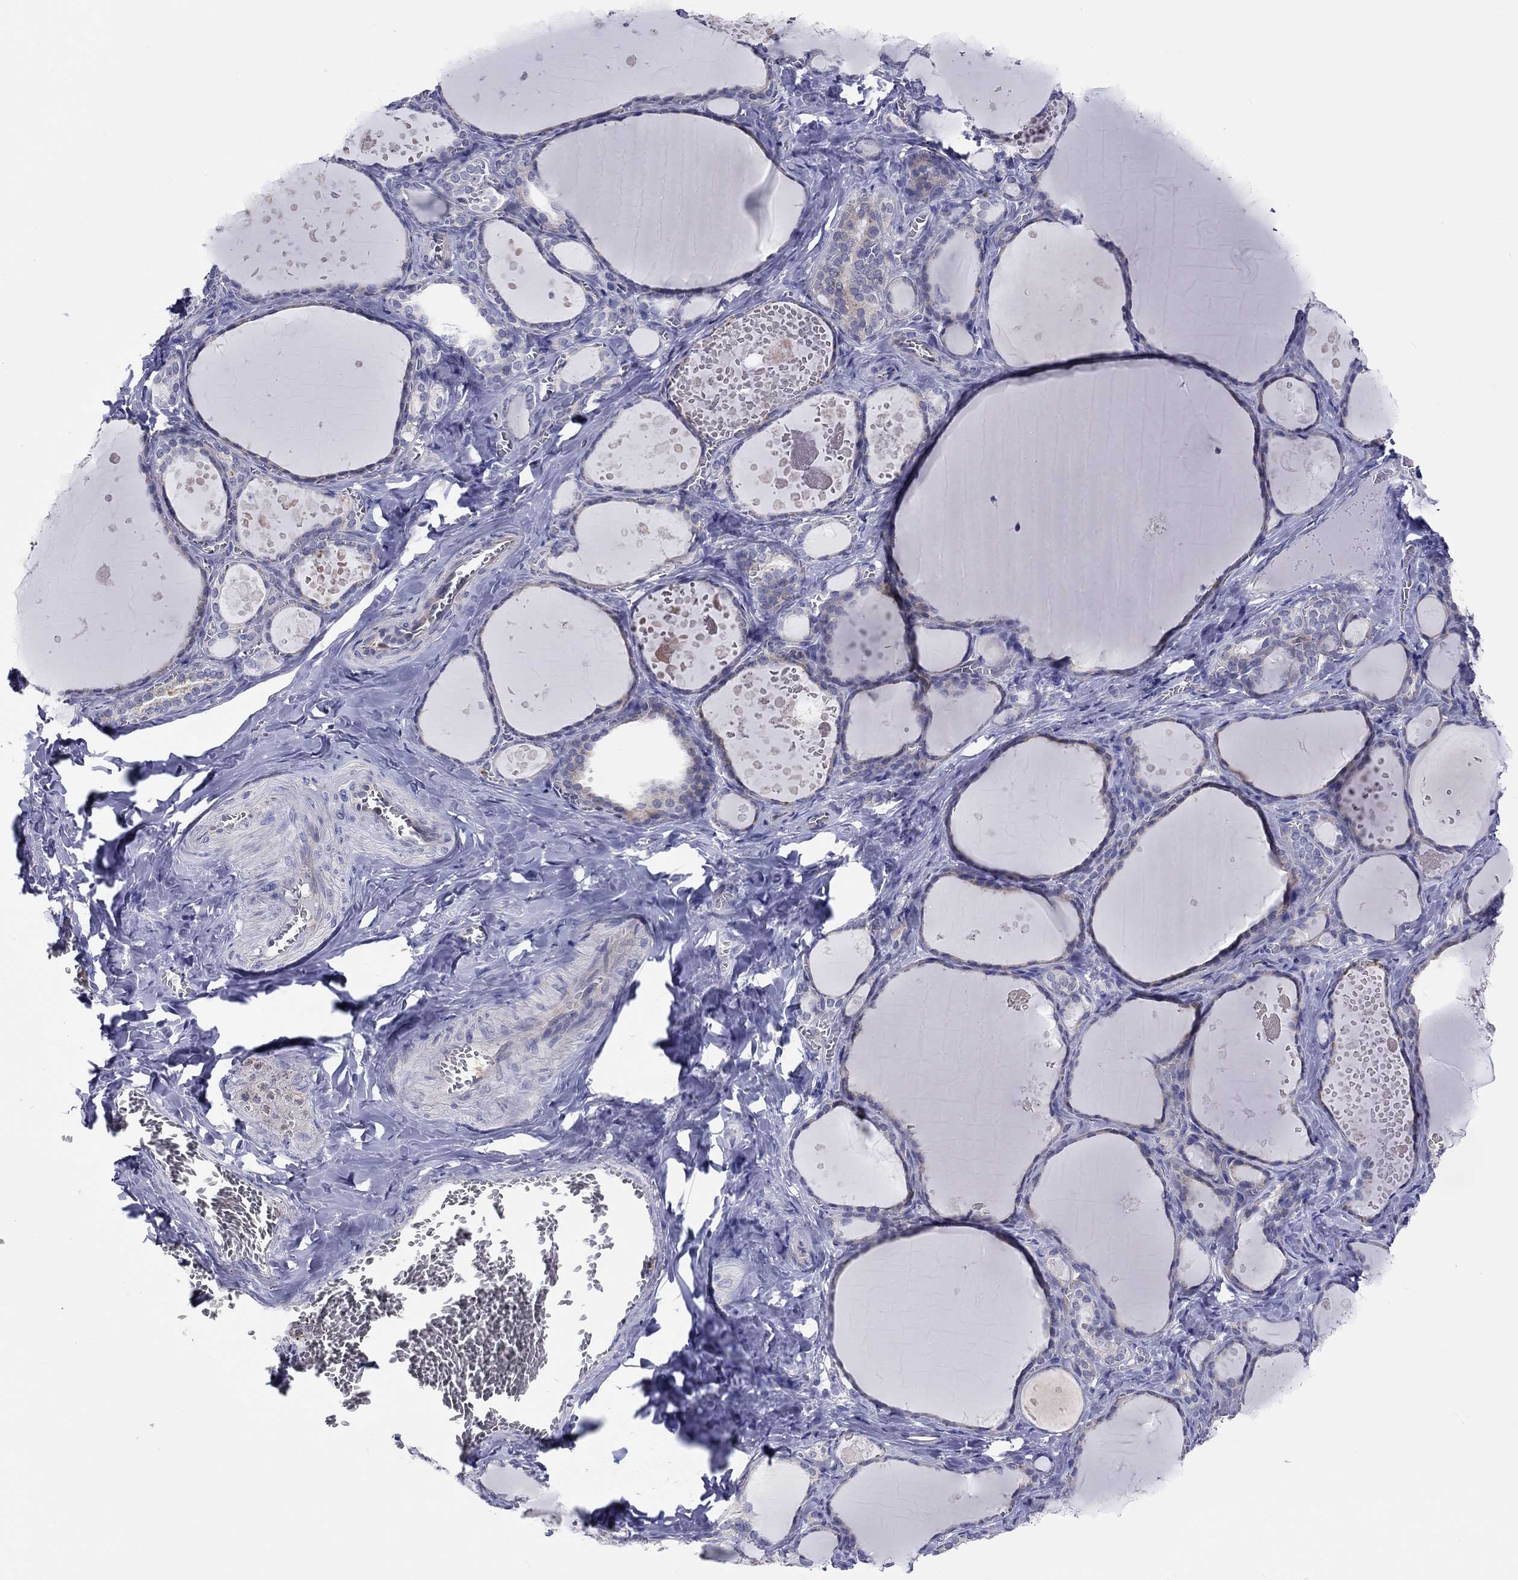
{"staining": {"intensity": "moderate", "quantity": "25%-75%", "location": "cytoplasmic/membranous"}, "tissue": "thyroid gland", "cell_type": "Glandular cells", "image_type": "normal", "snomed": [{"axis": "morphology", "description": "Normal tissue, NOS"}, {"axis": "topography", "description": "Thyroid gland"}], "caption": "Immunohistochemistry (DAB (3,3'-diaminobenzidine)) staining of unremarkable human thyroid gland shows moderate cytoplasmic/membranous protein positivity in approximately 25%-75% of glandular cells.", "gene": "ABCG4", "patient": {"sex": "female", "age": 56}}